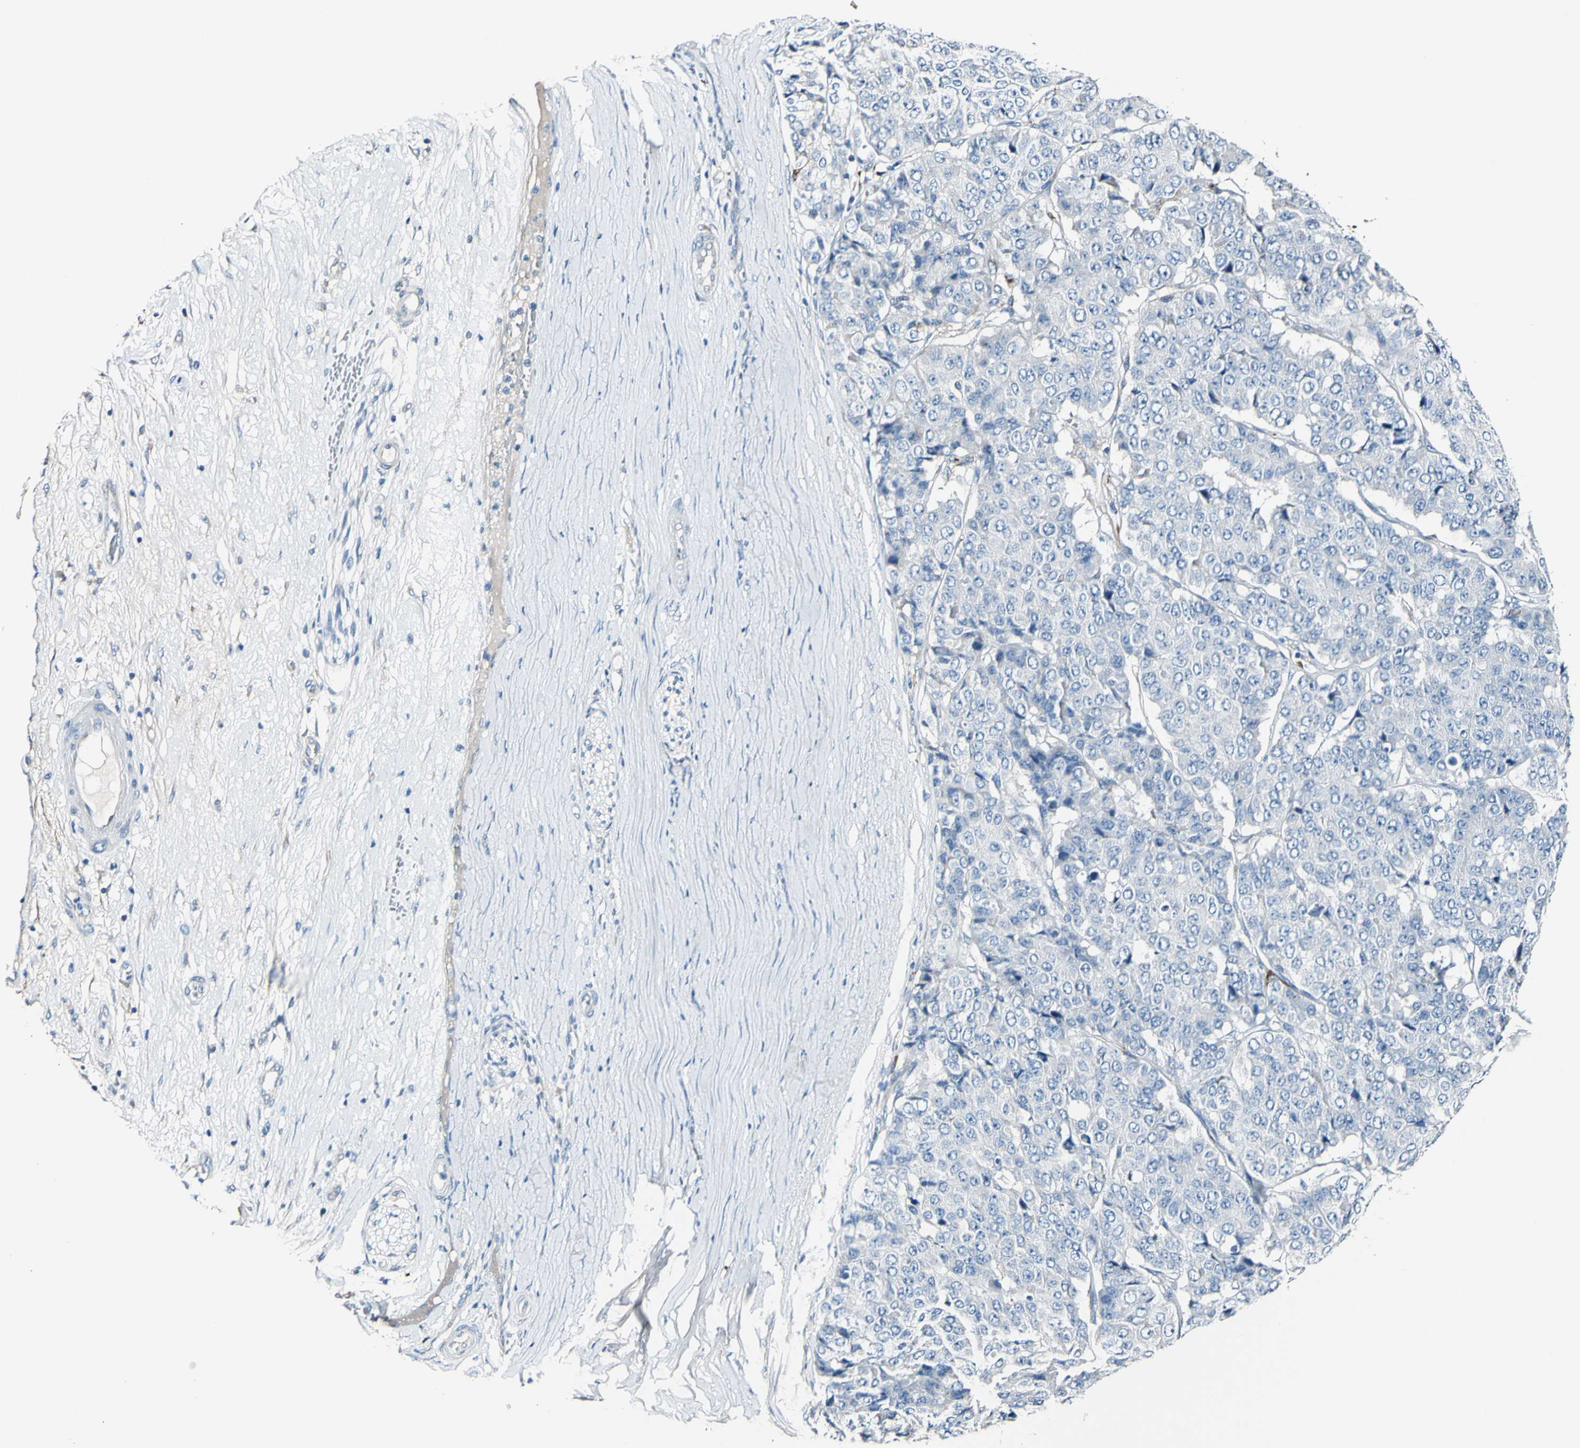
{"staining": {"intensity": "negative", "quantity": "none", "location": "none"}, "tissue": "pancreatic cancer", "cell_type": "Tumor cells", "image_type": "cancer", "snomed": [{"axis": "morphology", "description": "Adenocarcinoma, NOS"}, {"axis": "topography", "description": "Pancreas"}], "caption": "Human pancreatic adenocarcinoma stained for a protein using IHC displays no expression in tumor cells.", "gene": "COL6A3", "patient": {"sex": "male", "age": 50}}